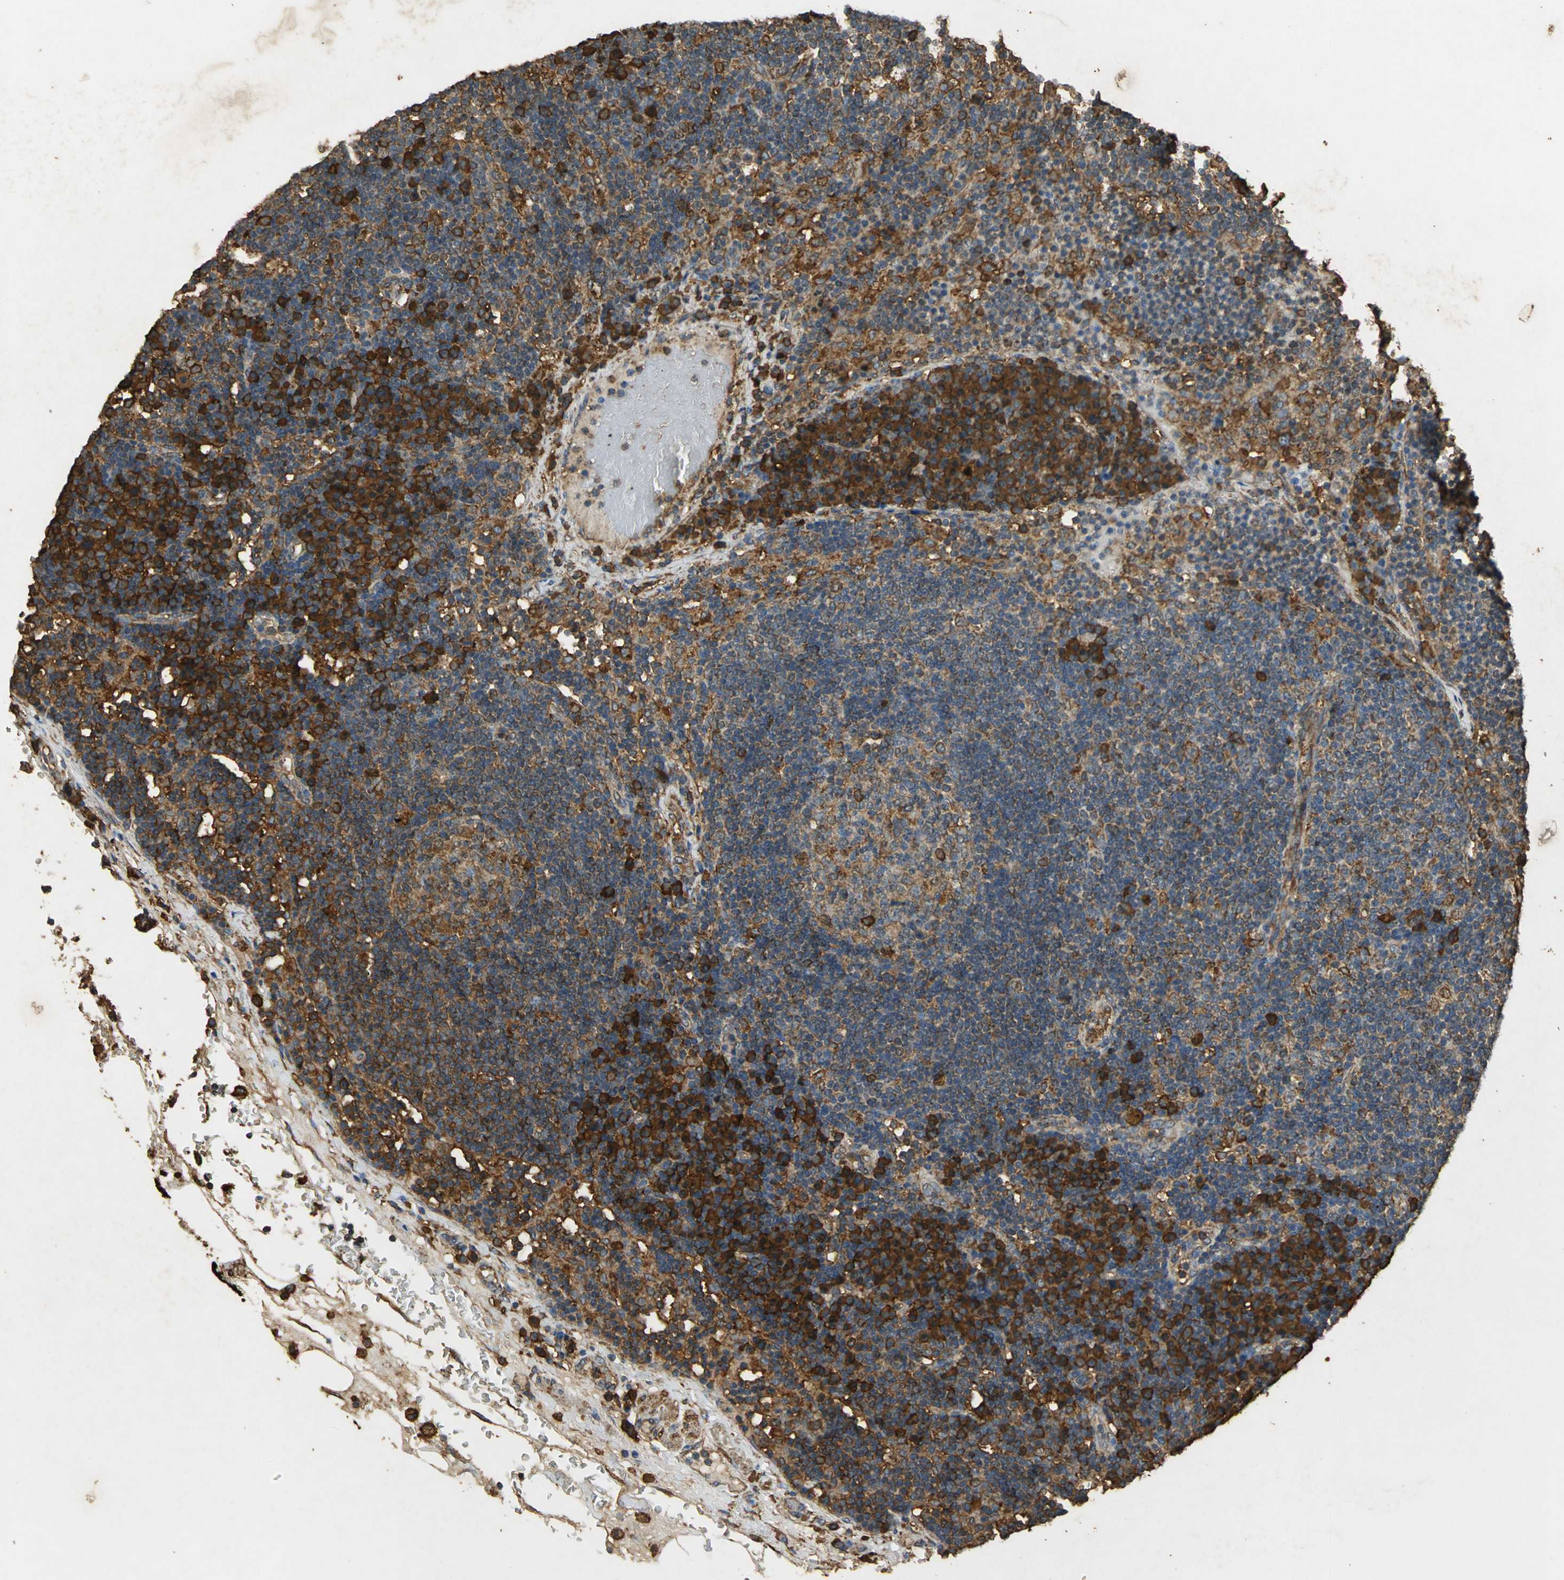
{"staining": {"intensity": "moderate", "quantity": "25%-75%", "location": "cytoplasmic/membranous"}, "tissue": "lymph node", "cell_type": "Germinal center cells", "image_type": "normal", "snomed": [{"axis": "morphology", "description": "Normal tissue, NOS"}, {"axis": "morphology", "description": "Squamous cell carcinoma, metastatic, NOS"}, {"axis": "topography", "description": "Lymph node"}], "caption": "Protein expression analysis of normal lymph node shows moderate cytoplasmic/membranous expression in about 25%-75% of germinal center cells. (Stains: DAB (3,3'-diaminobenzidine) in brown, nuclei in blue, Microscopy: brightfield microscopy at high magnification).", "gene": "HSP90B1", "patient": {"sex": "female", "age": 53}}